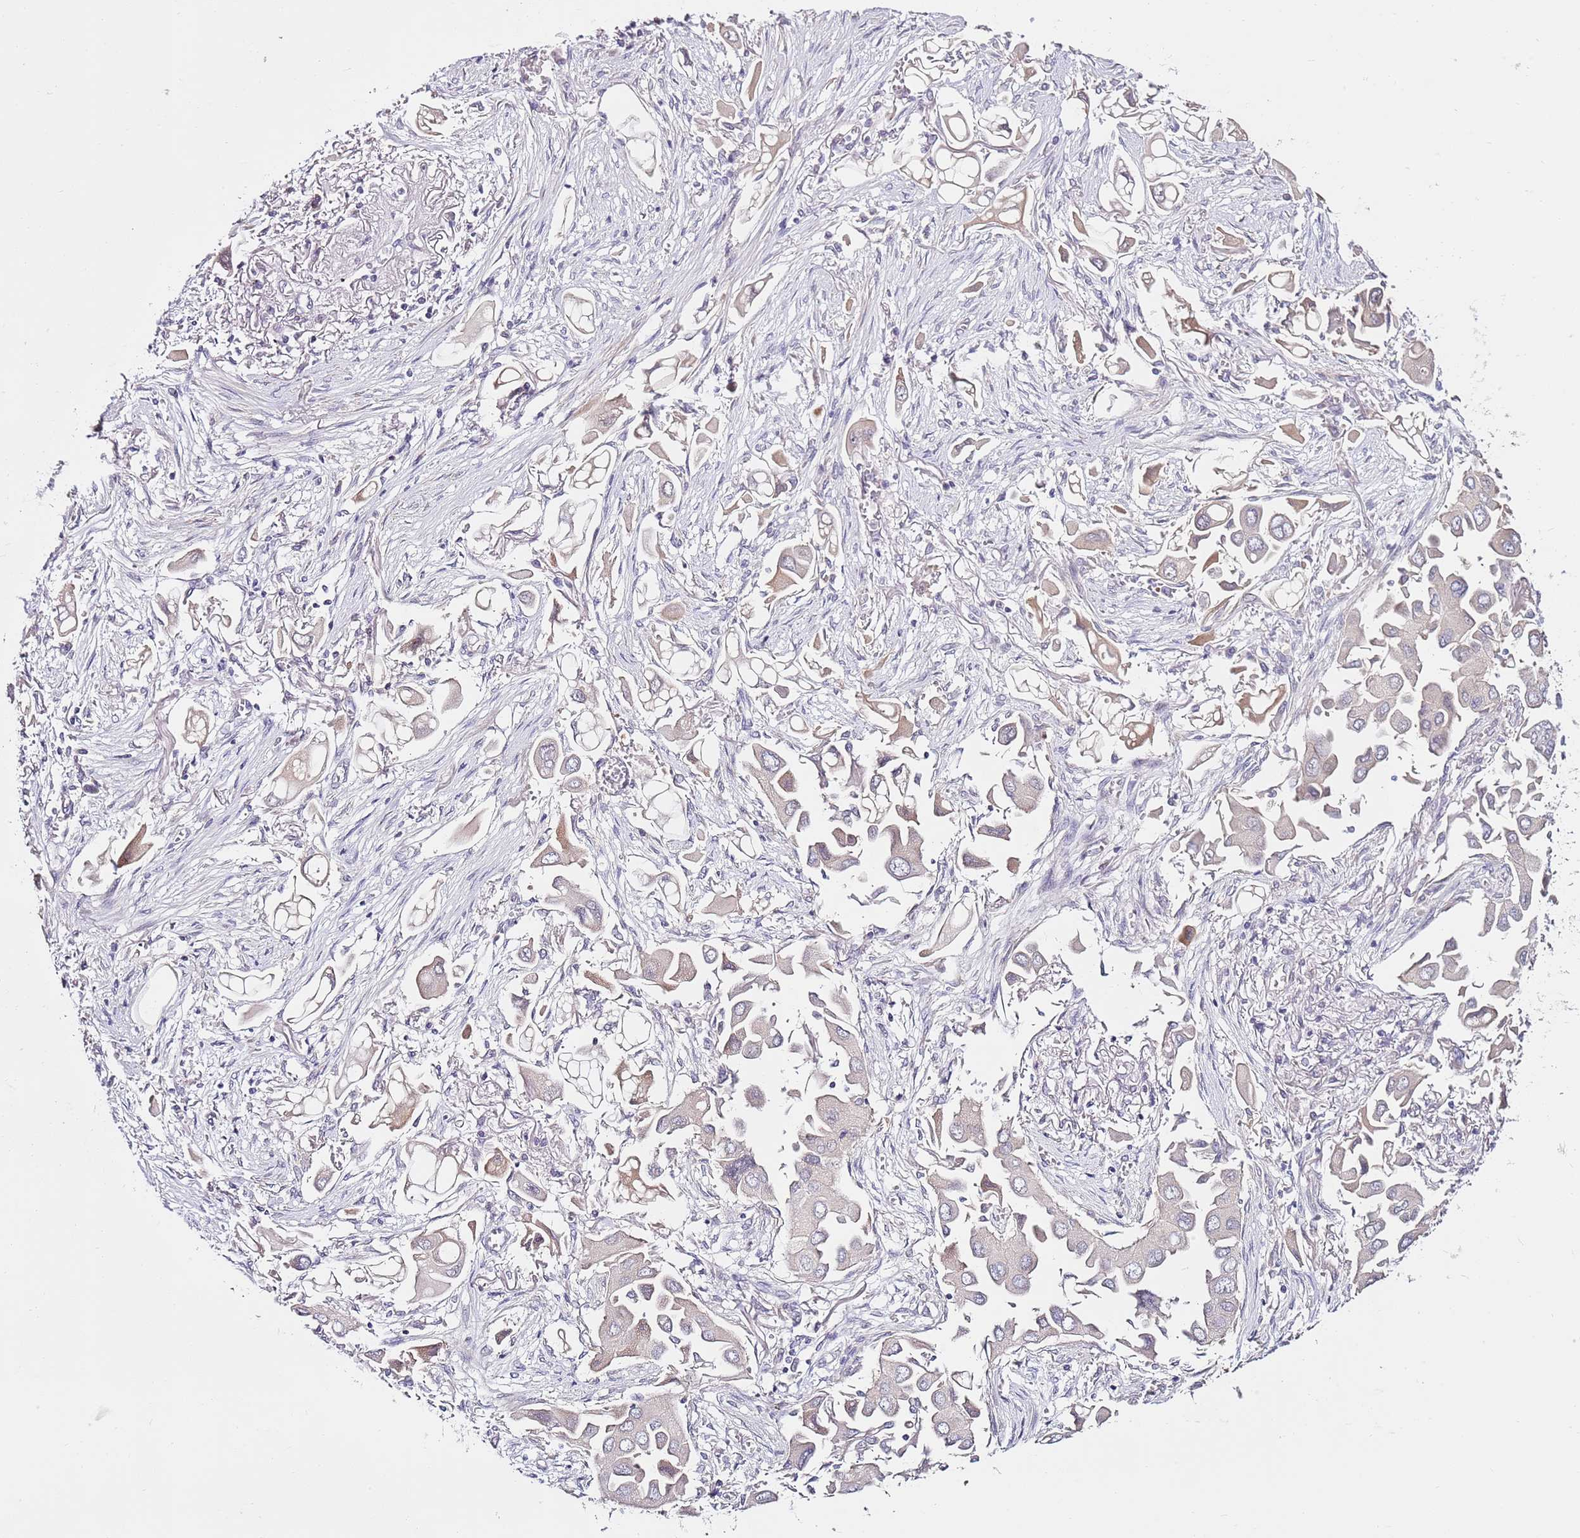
{"staining": {"intensity": "negative", "quantity": "none", "location": "none"}, "tissue": "lung cancer", "cell_type": "Tumor cells", "image_type": "cancer", "snomed": [{"axis": "morphology", "description": "Adenocarcinoma, NOS"}, {"axis": "topography", "description": "Lung"}], "caption": "Tumor cells show no significant protein positivity in lung cancer (adenocarcinoma). Nuclei are stained in blue.", "gene": "RARS2", "patient": {"sex": "female", "age": 76}}